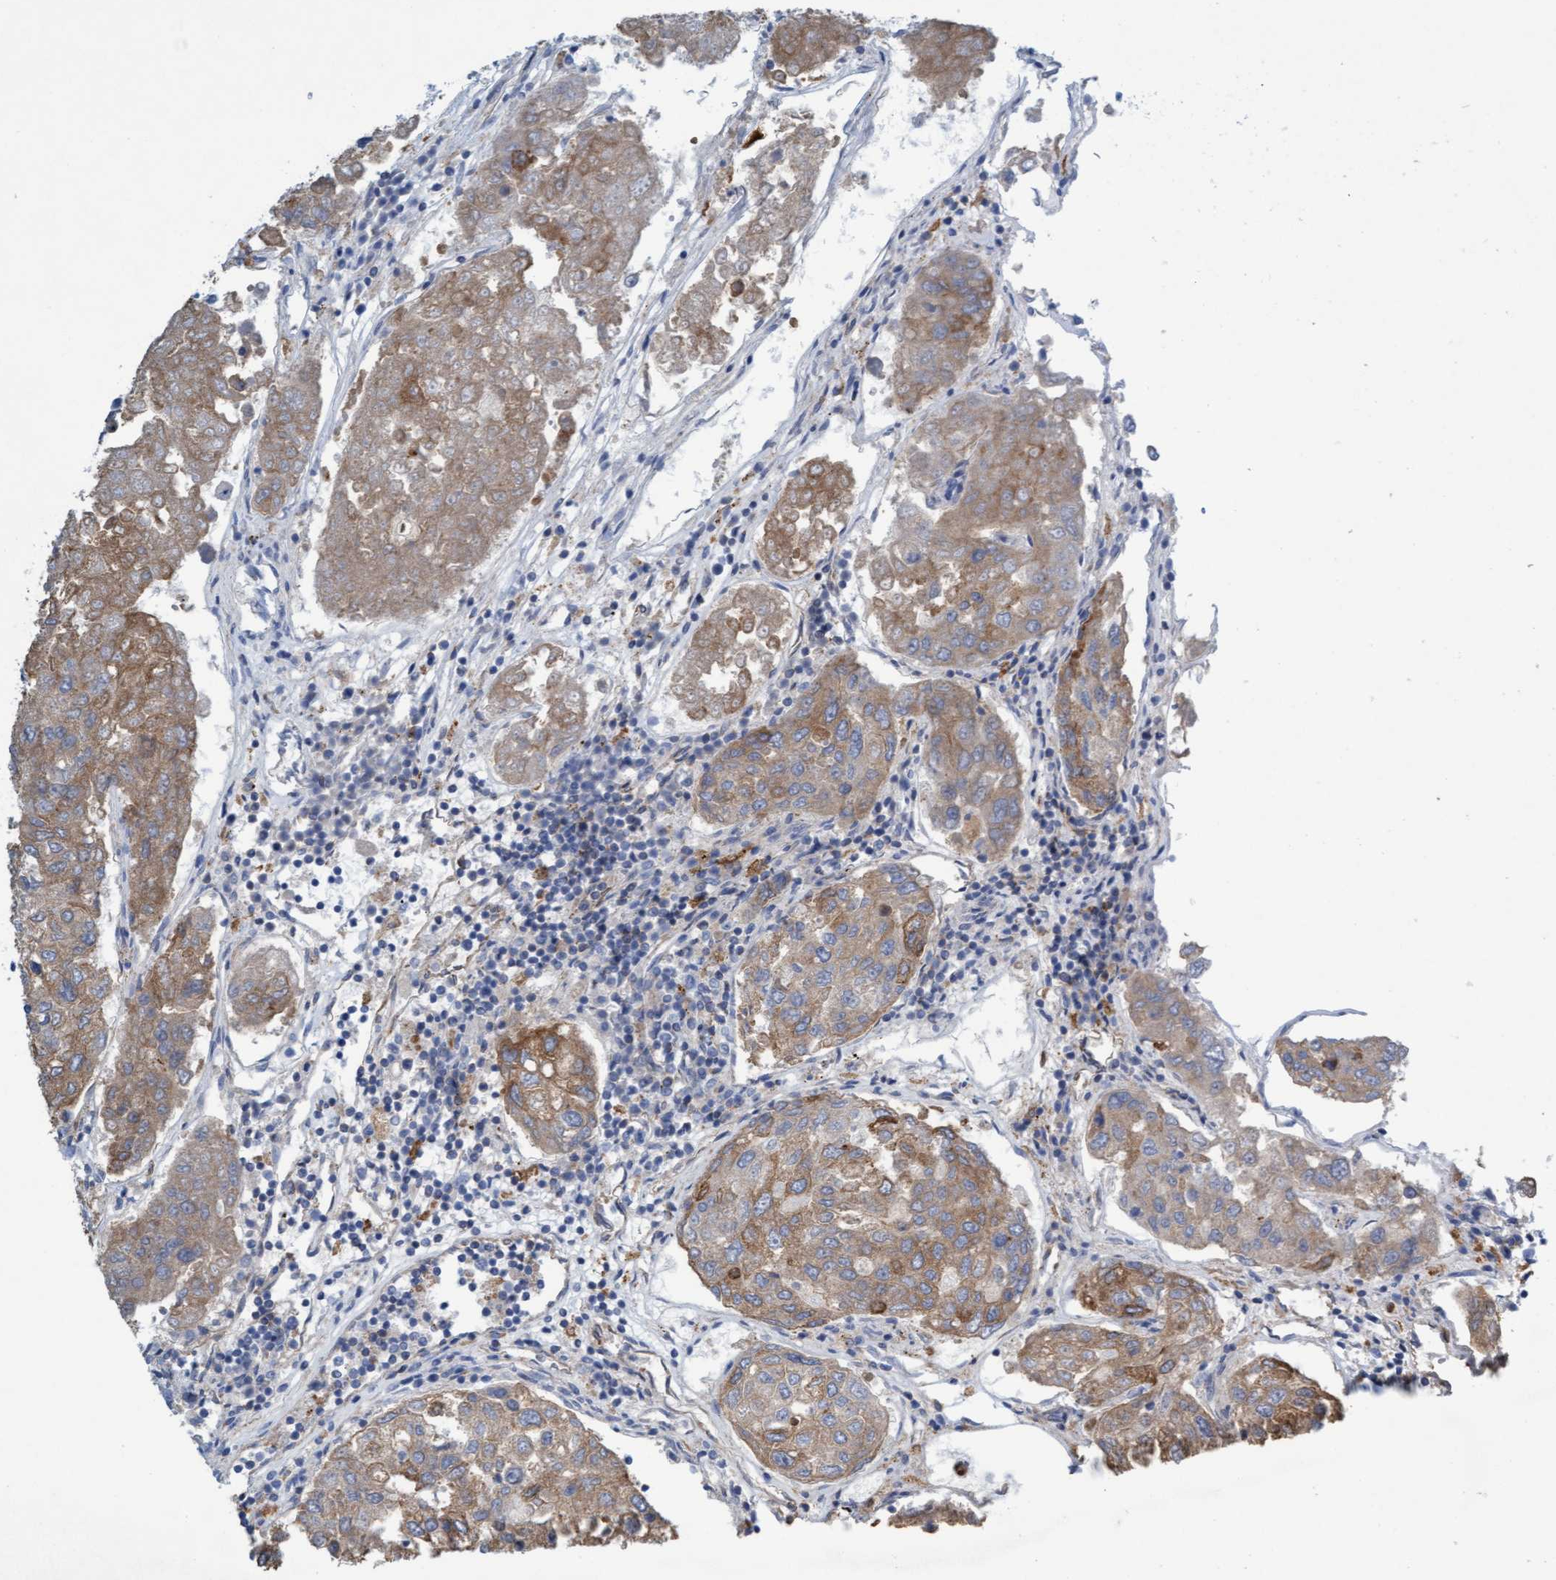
{"staining": {"intensity": "moderate", "quantity": ">75%", "location": "cytoplasmic/membranous"}, "tissue": "urothelial cancer", "cell_type": "Tumor cells", "image_type": "cancer", "snomed": [{"axis": "morphology", "description": "Urothelial carcinoma, High grade"}, {"axis": "topography", "description": "Lymph node"}, {"axis": "topography", "description": "Urinary bladder"}], "caption": "Human high-grade urothelial carcinoma stained with a protein marker displays moderate staining in tumor cells.", "gene": "SIGIRR", "patient": {"sex": "male", "age": 51}}